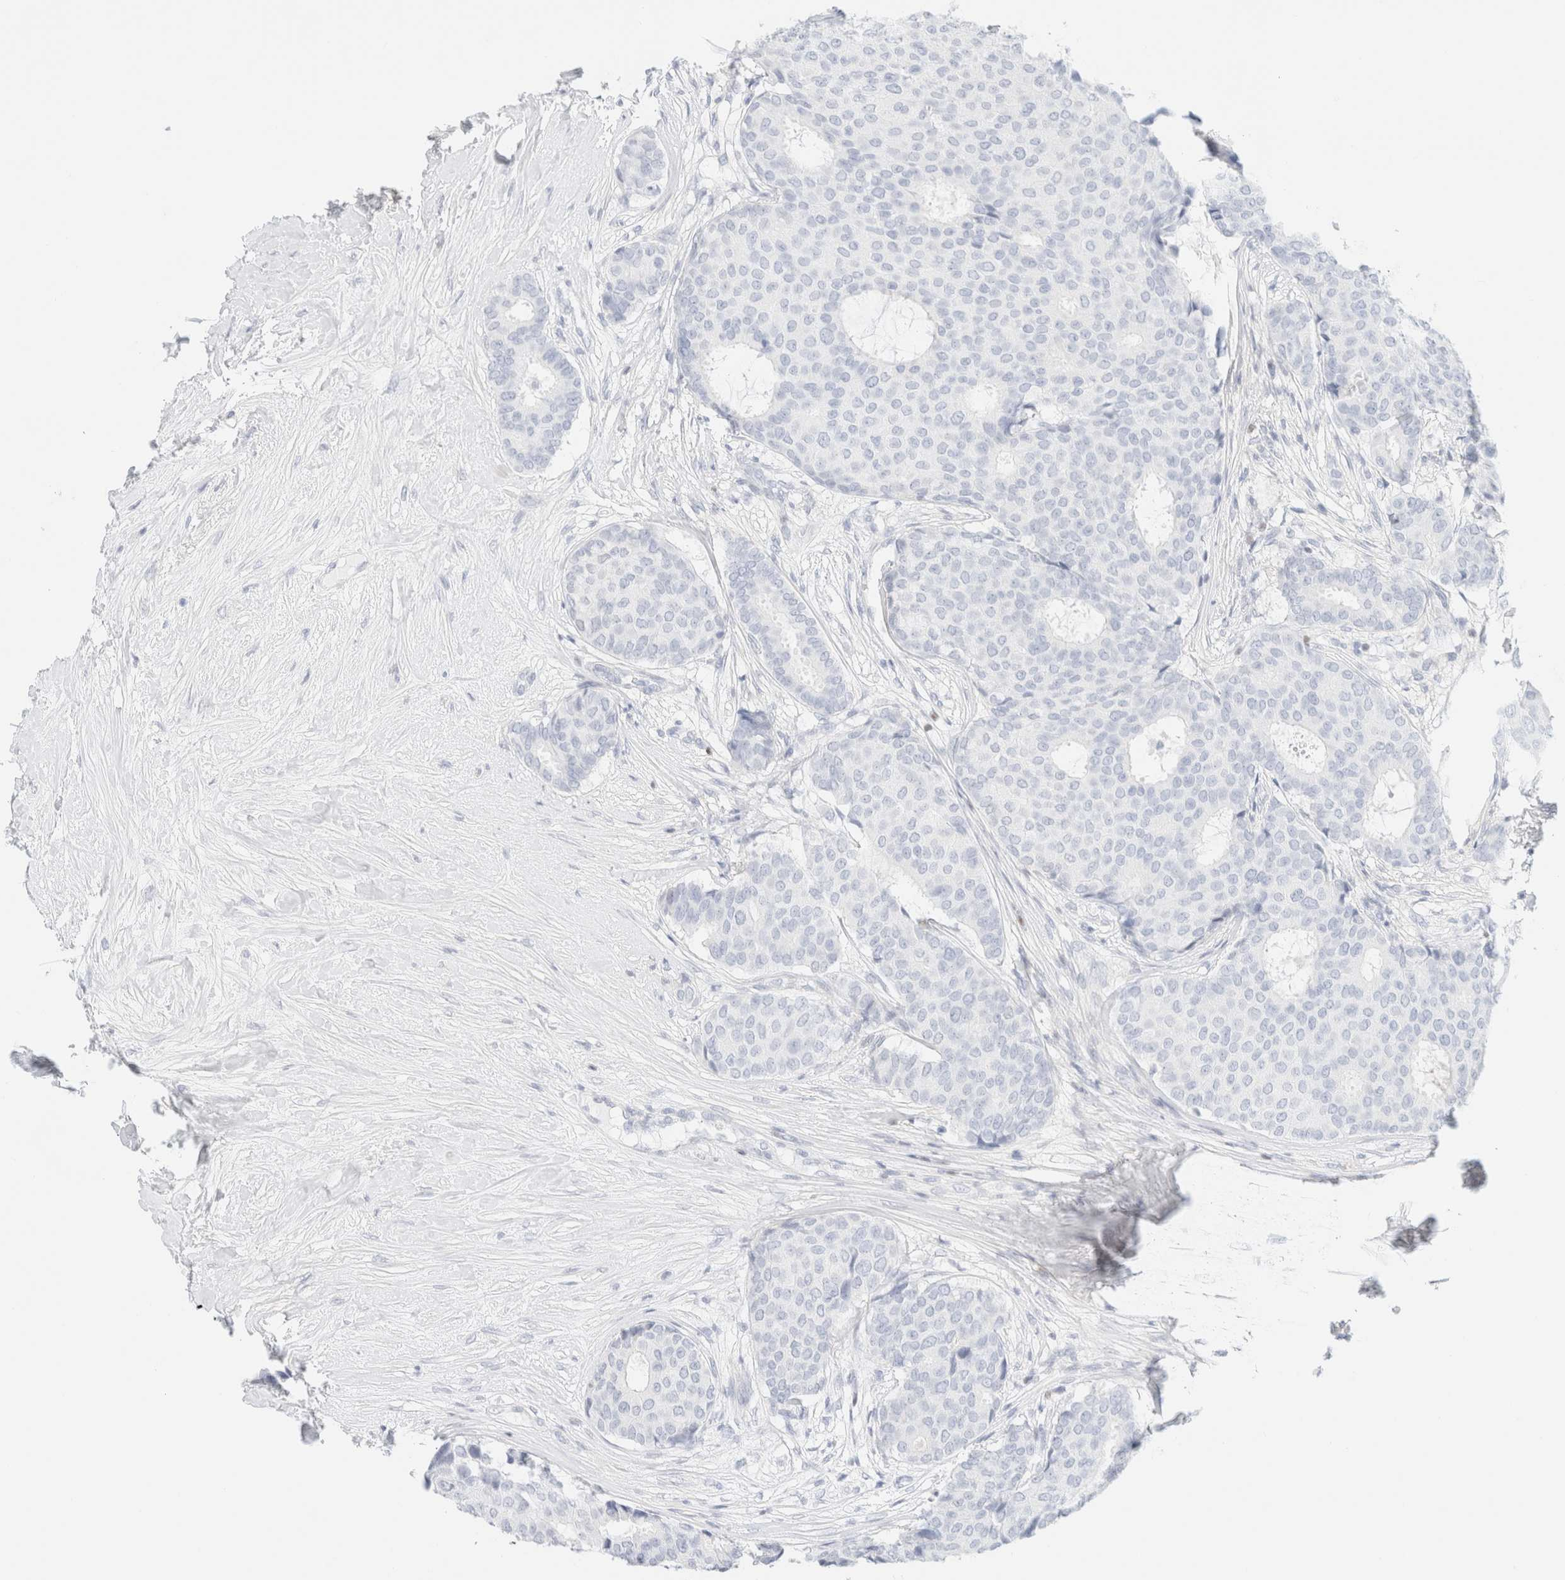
{"staining": {"intensity": "negative", "quantity": "none", "location": "none"}, "tissue": "breast cancer", "cell_type": "Tumor cells", "image_type": "cancer", "snomed": [{"axis": "morphology", "description": "Duct carcinoma"}, {"axis": "topography", "description": "Breast"}], "caption": "This micrograph is of breast cancer (intraductal carcinoma) stained with IHC to label a protein in brown with the nuclei are counter-stained blue. There is no expression in tumor cells.", "gene": "IKZF3", "patient": {"sex": "female", "age": 75}}